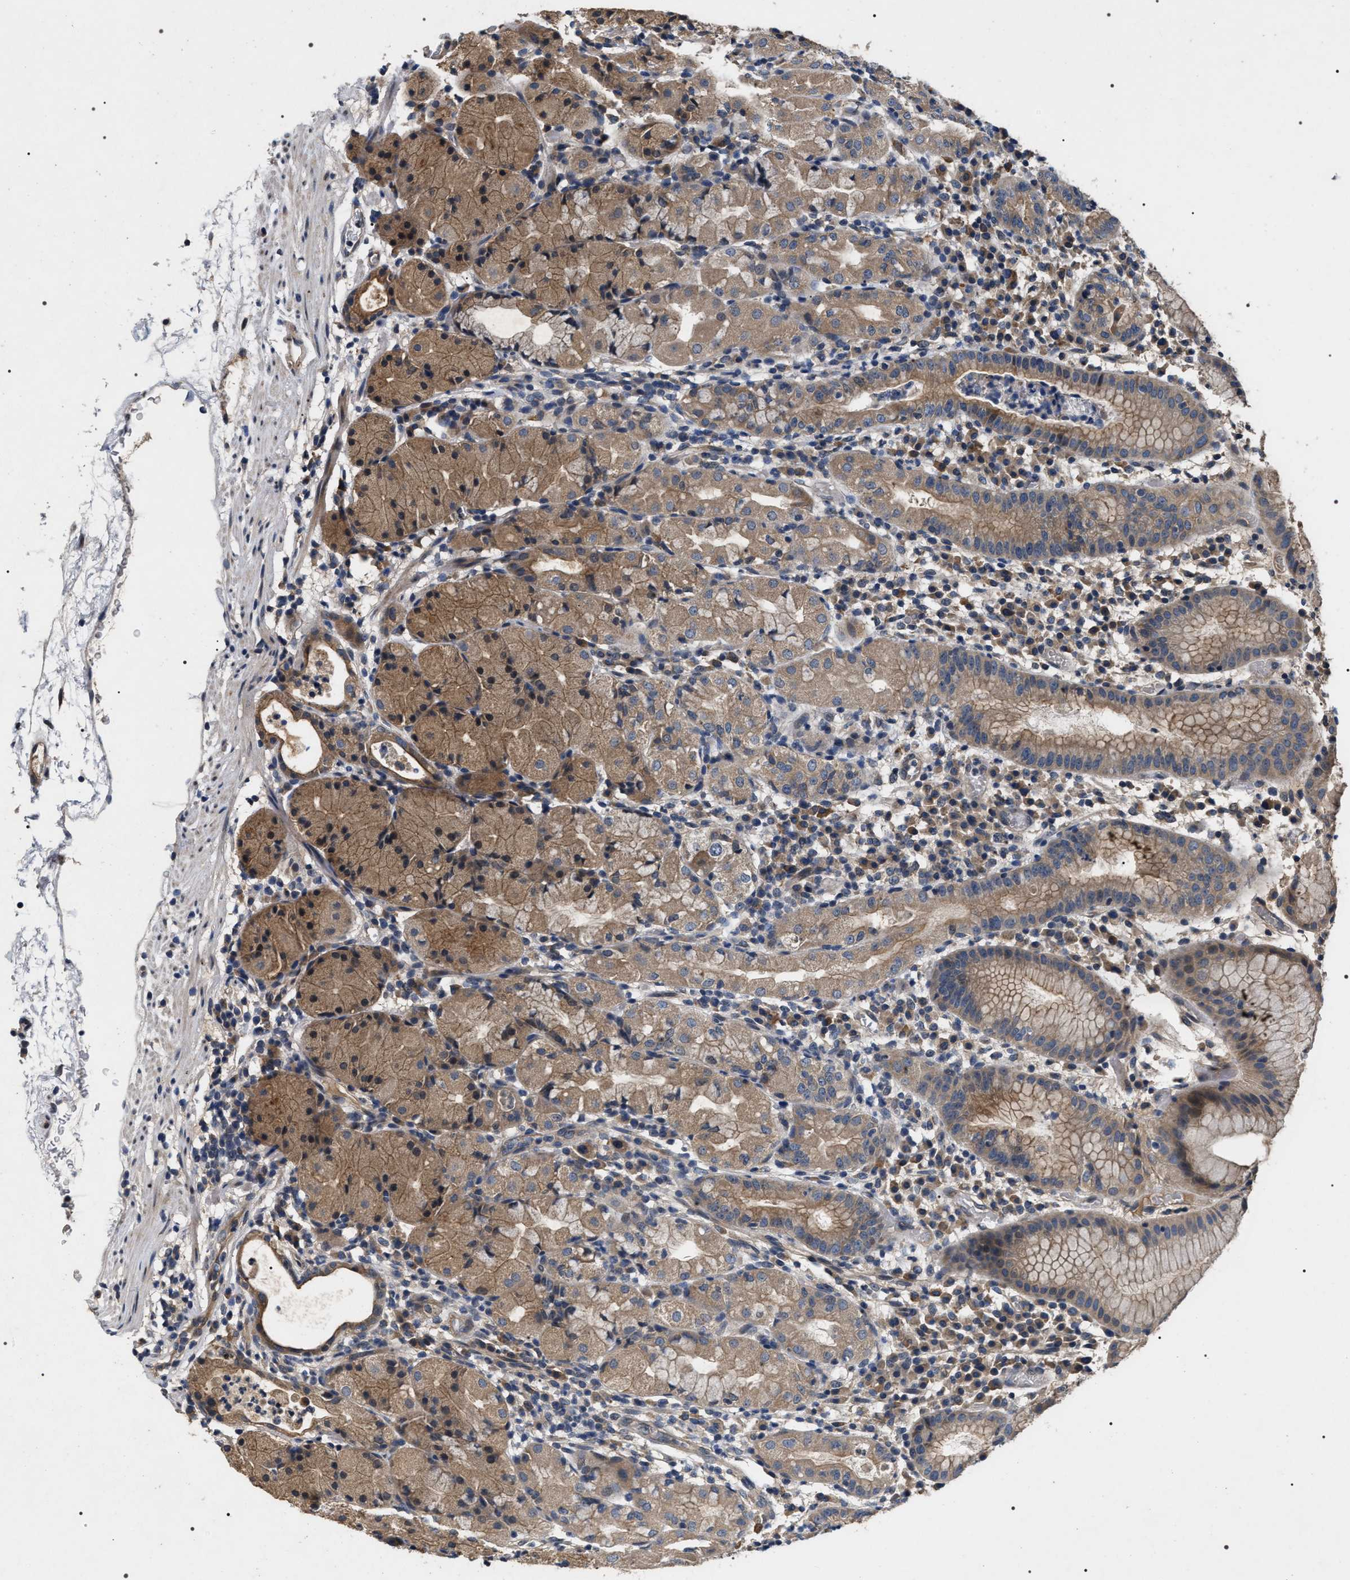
{"staining": {"intensity": "moderate", "quantity": ">75%", "location": "cytoplasmic/membranous"}, "tissue": "stomach", "cell_type": "Glandular cells", "image_type": "normal", "snomed": [{"axis": "morphology", "description": "Normal tissue, NOS"}, {"axis": "topography", "description": "Stomach"}, {"axis": "topography", "description": "Stomach, lower"}], "caption": "The photomicrograph demonstrates immunohistochemical staining of unremarkable stomach. There is moderate cytoplasmic/membranous positivity is appreciated in approximately >75% of glandular cells.", "gene": "IFT81", "patient": {"sex": "female", "age": 75}}